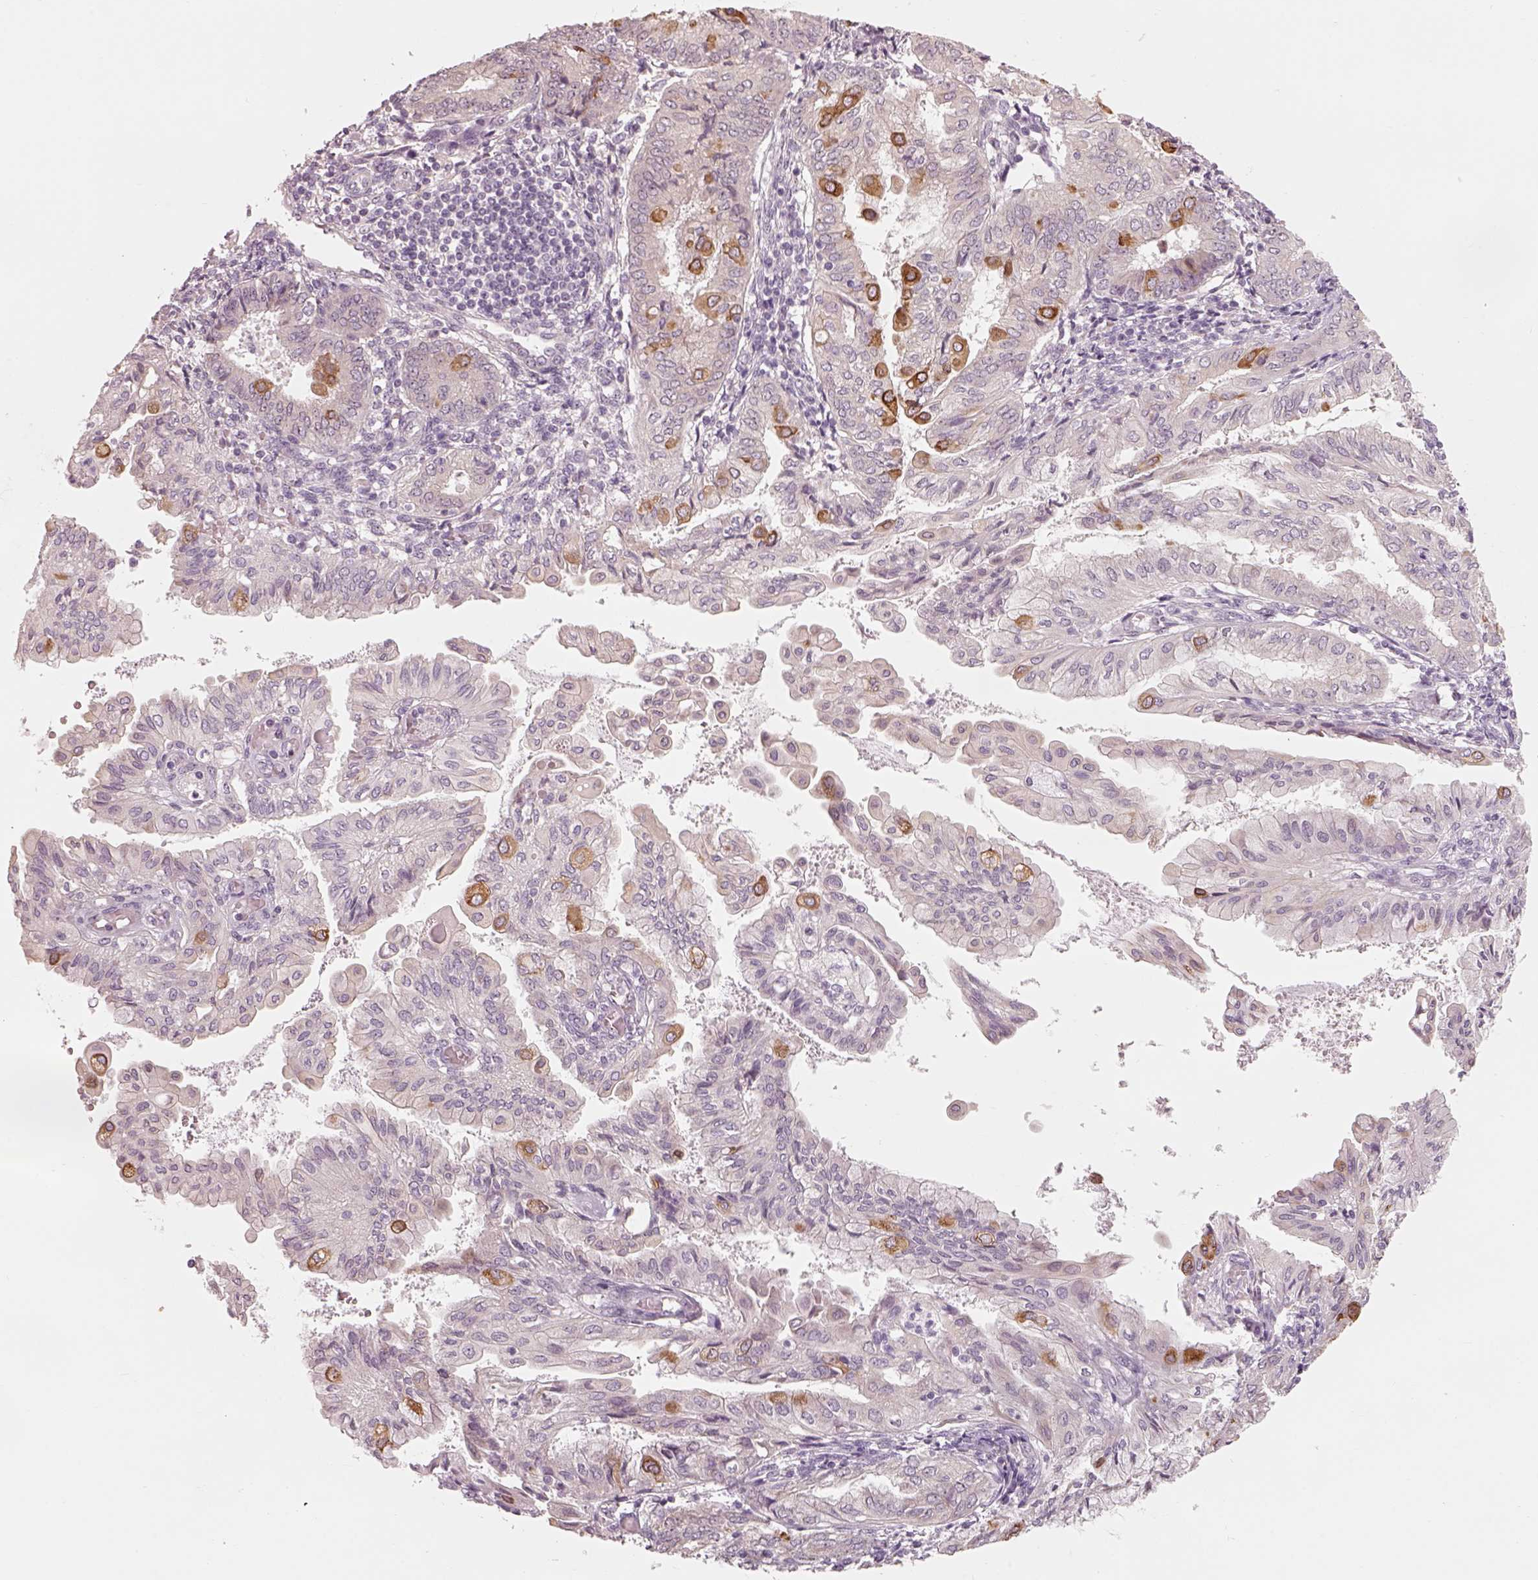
{"staining": {"intensity": "strong", "quantity": "<25%", "location": "cytoplasmic/membranous"}, "tissue": "endometrial cancer", "cell_type": "Tumor cells", "image_type": "cancer", "snomed": [{"axis": "morphology", "description": "Adenocarcinoma, NOS"}, {"axis": "topography", "description": "Endometrium"}], "caption": "Immunohistochemical staining of endometrial adenocarcinoma reveals medium levels of strong cytoplasmic/membranous protein staining in about <25% of tumor cells.", "gene": "CDS1", "patient": {"sex": "female", "age": 68}}